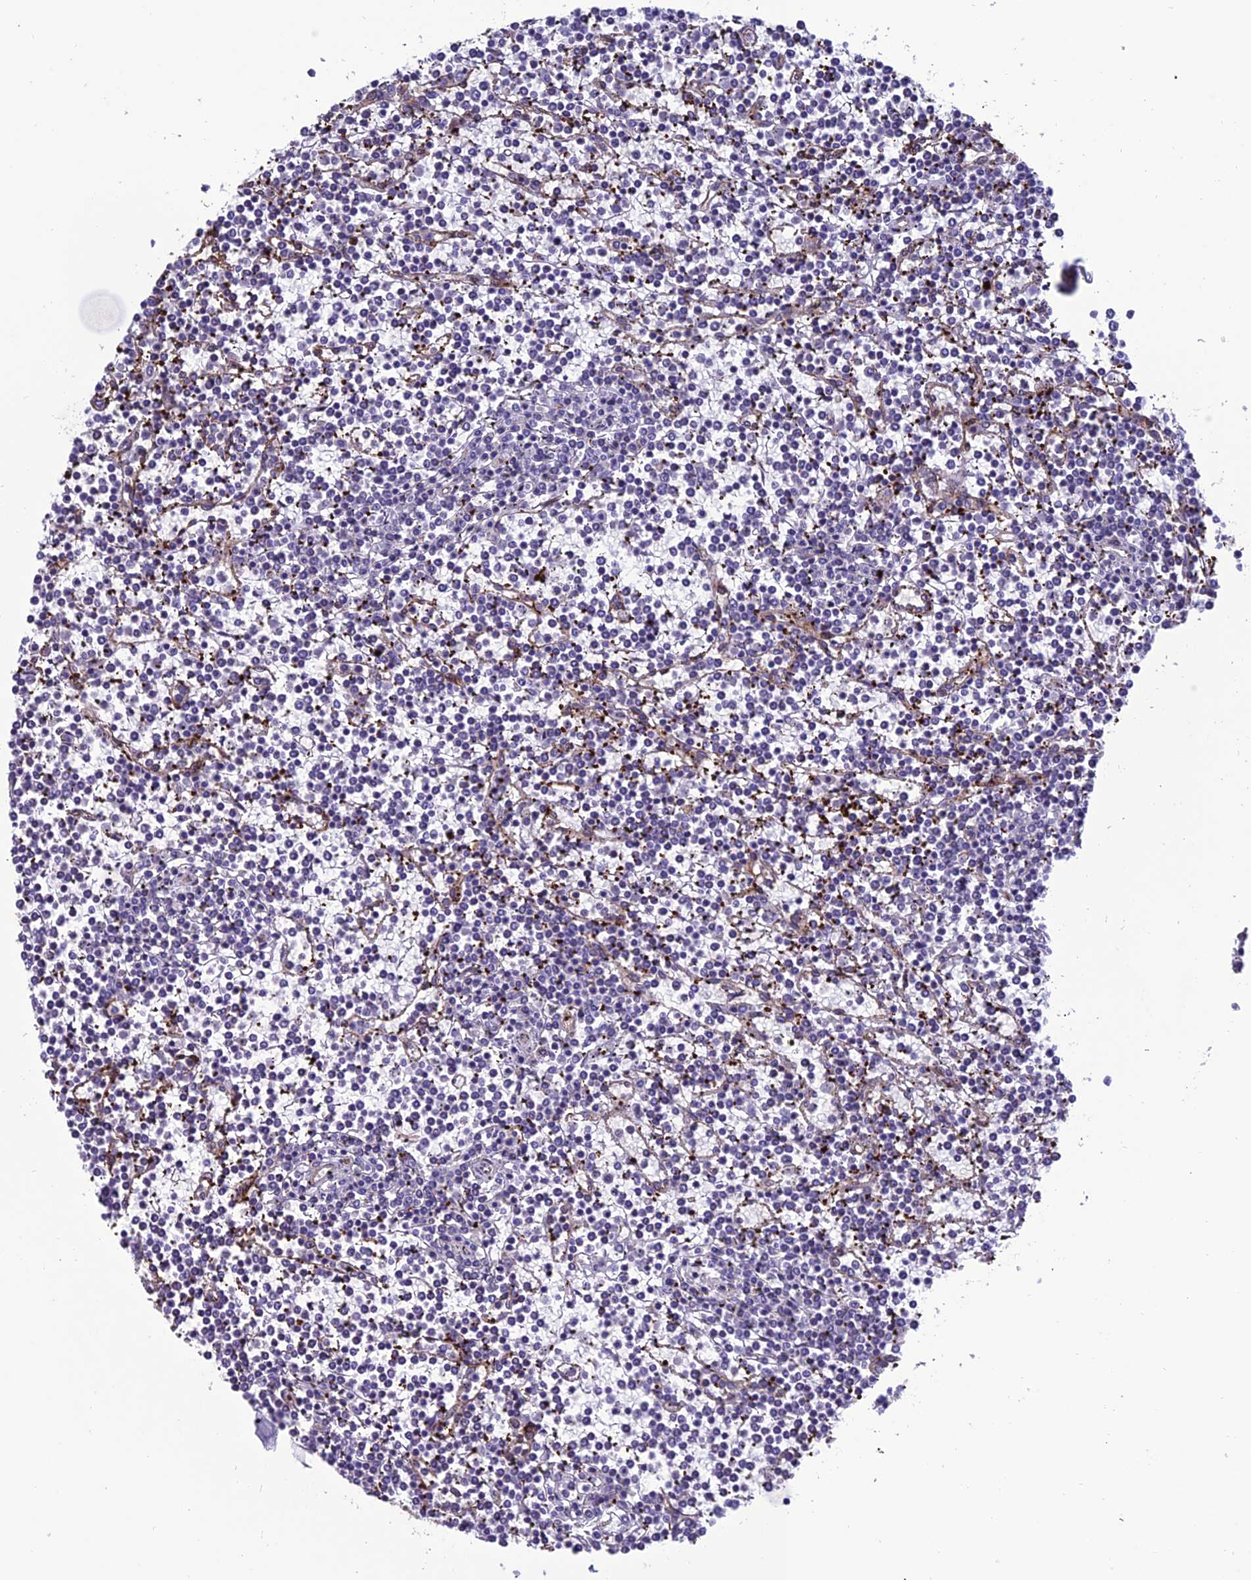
{"staining": {"intensity": "negative", "quantity": "none", "location": "none"}, "tissue": "lymphoma", "cell_type": "Tumor cells", "image_type": "cancer", "snomed": [{"axis": "morphology", "description": "Malignant lymphoma, non-Hodgkin's type, Low grade"}, {"axis": "topography", "description": "Spleen"}], "caption": "Immunohistochemistry of human malignant lymphoma, non-Hodgkin's type (low-grade) demonstrates no staining in tumor cells.", "gene": "REX1BD", "patient": {"sex": "female", "age": 19}}